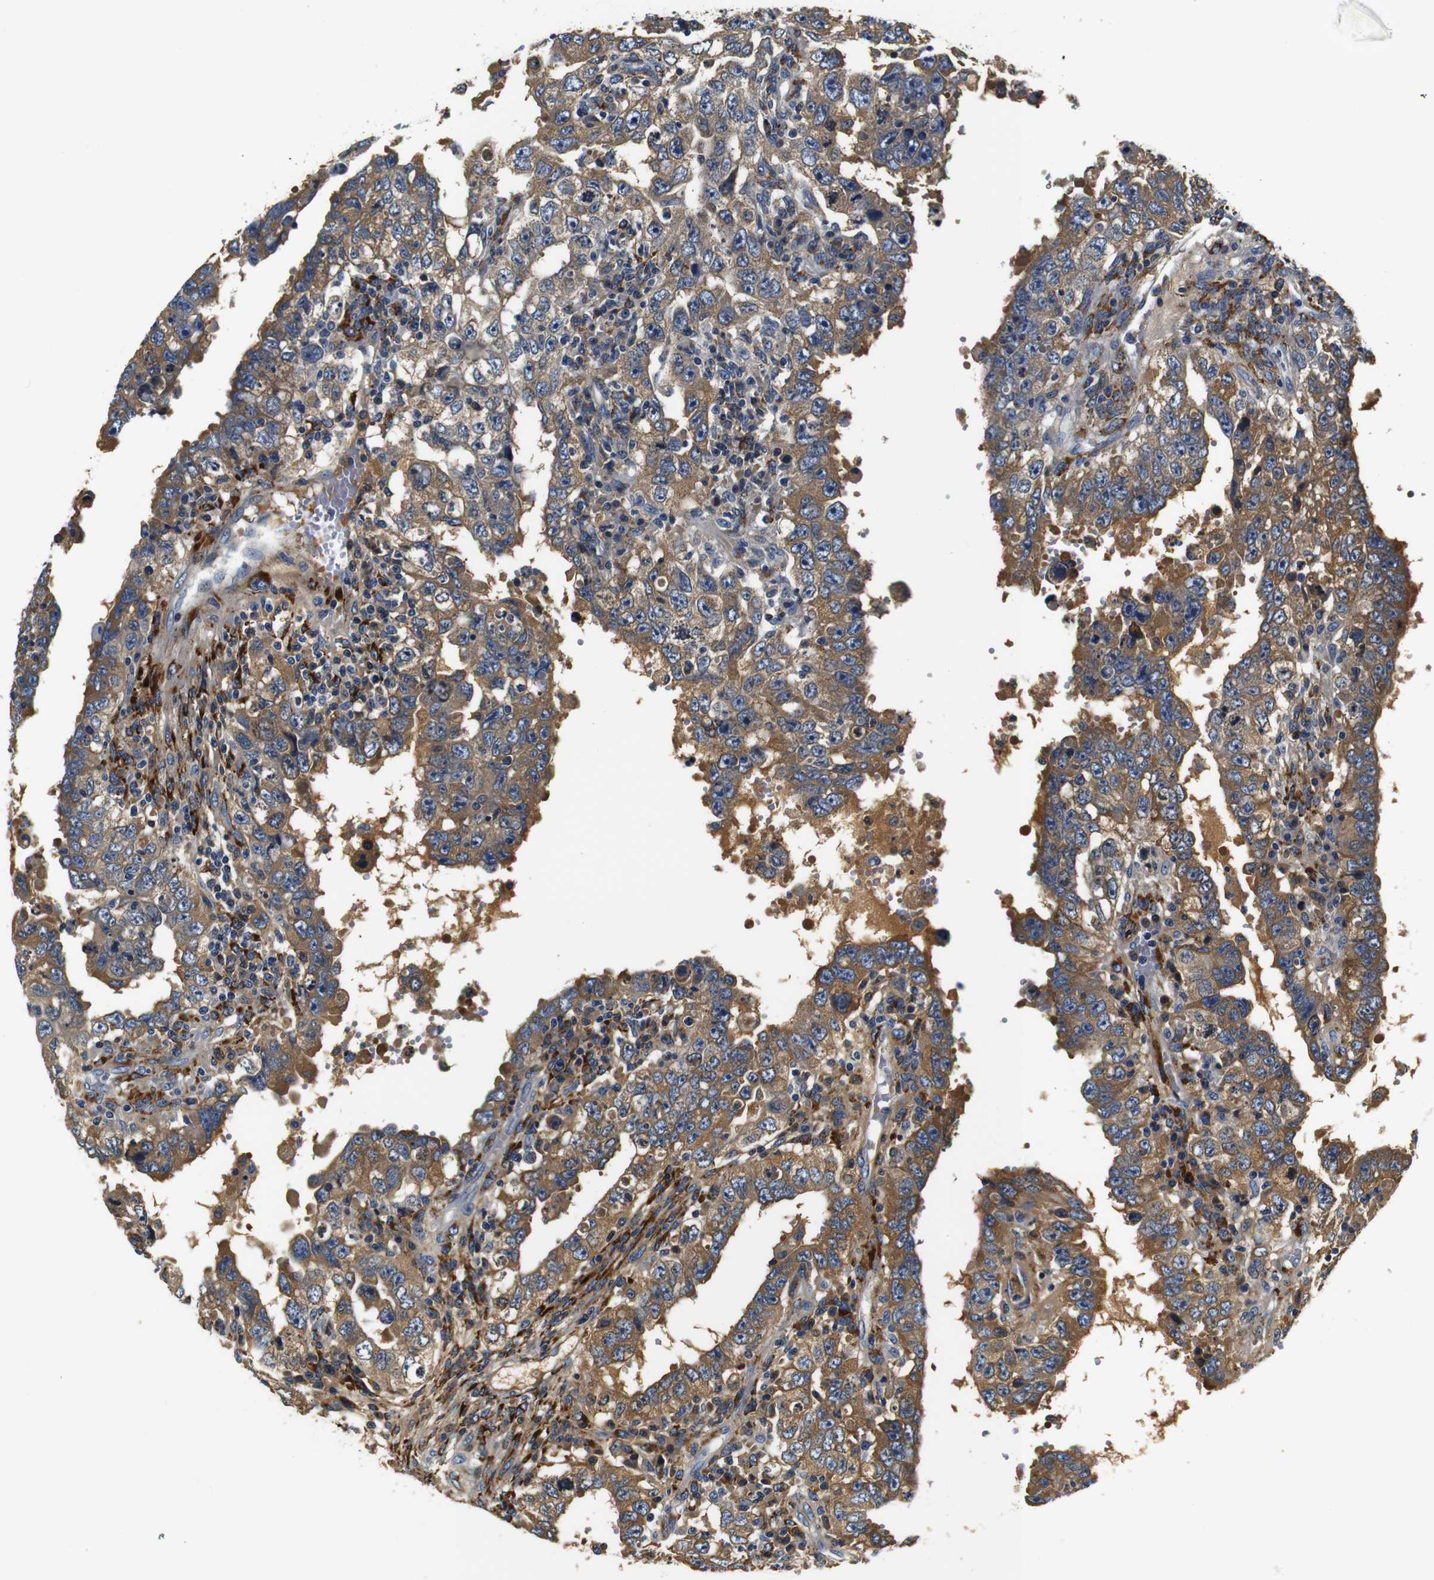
{"staining": {"intensity": "moderate", "quantity": ">75%", "location": "cytoplasmic/membranous"}, "tissue": "testis cancer", "cell_type": "Tumor cells", "image_type": "cancer", "snomed": [{"axis": "morphology", "description": "Carcinoma, Embryonal, NOS"}, {"axis": "topography", "description": "Testis"}], "caption": "High-power microscopy captured an immunohistochemistry photomicrograph of embryonal carcinoma (testis), revealing moderate cytoplasmic/membranous expression in about >75% of tumor cells.", "gene": "COL1A1", "patient": {"sex": "male", "age": 26}}